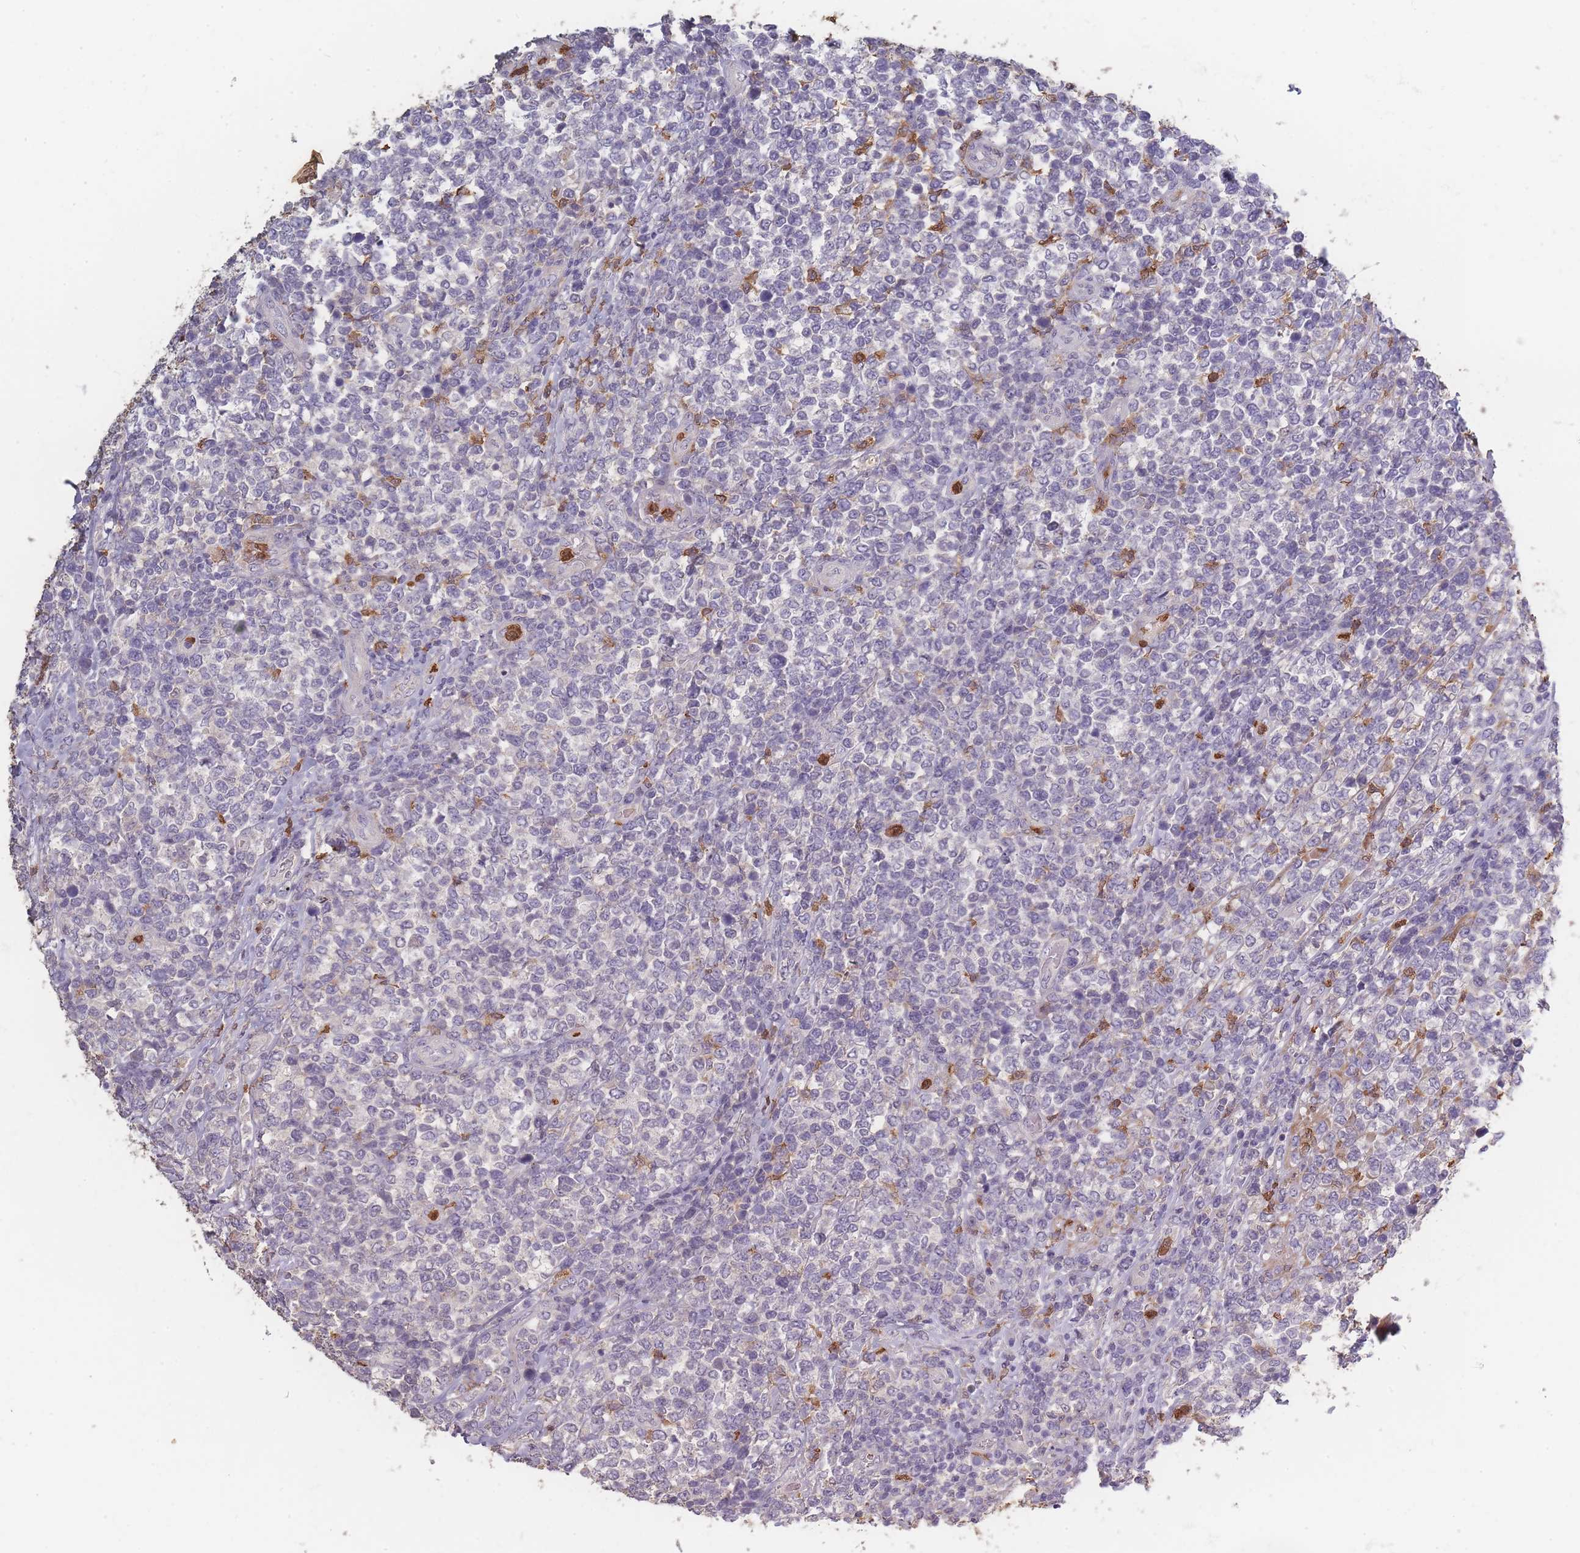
{"staining": {"intensity": "negative", "quantity": "none", "location": "none"}, "tissue": "lymphoma", "cell_type": "Tumor cells", "image_type": "cancer", "snomed": [{"axis": "morphology", "description": "Malignant lymphoma, non-Hodgkin's type, High grade"}, {"axis": "topography", "description": "Soft tissue"}], "caption": "Immunohistochemistry (IHC) histopathology image of neoplastic tissue: human lymphoma stained with DAB demonstrates no significant protein staining in tumor cells.", "gene": "BST1", "patient": {"sex": "female", "age": 56}}